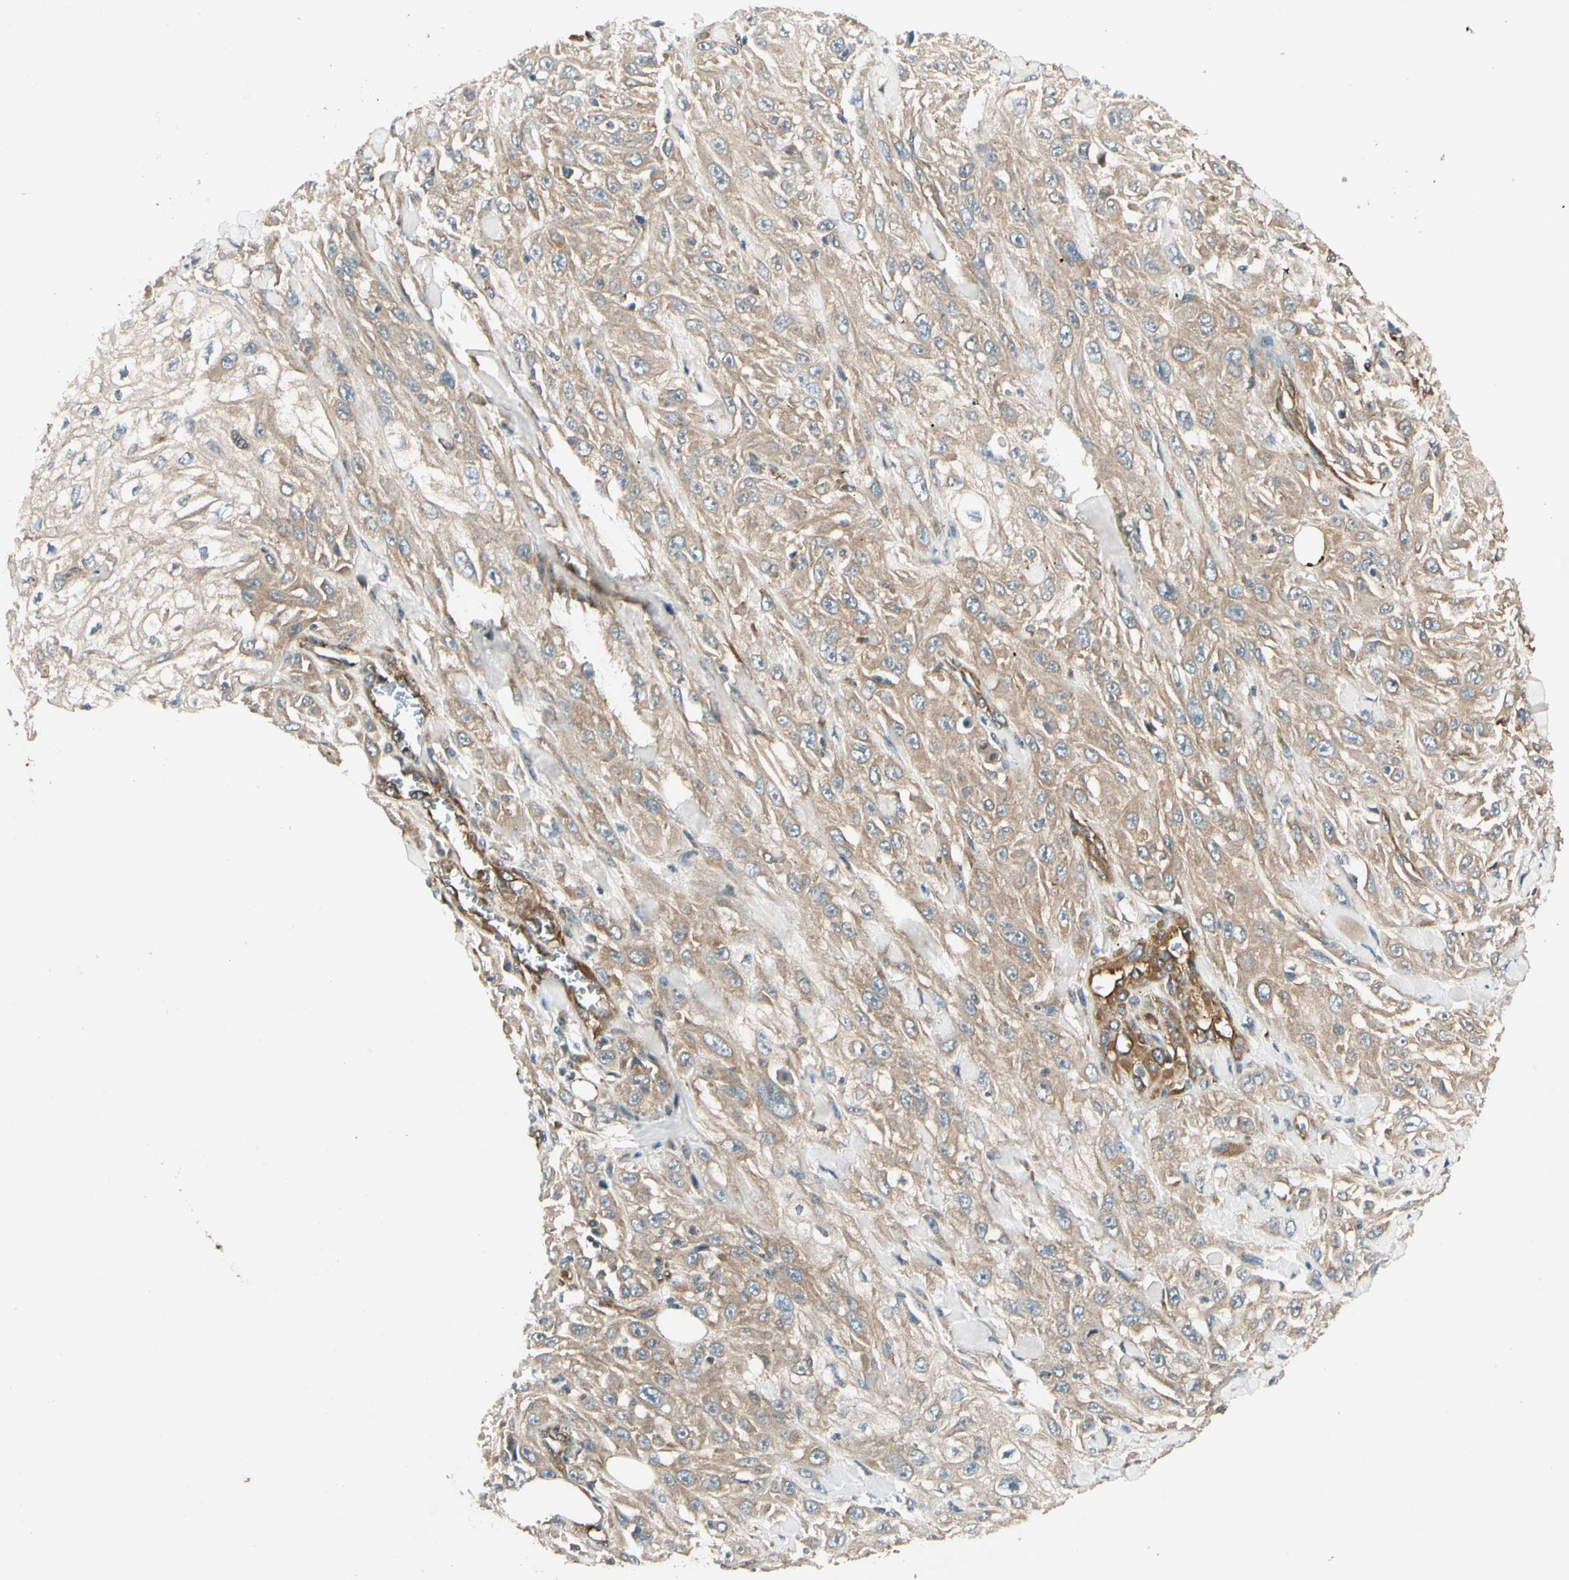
{"staining": {"intensity": "weak", "quantity": ">75%", "location": "cytoplasmic/membranous"}, "tissue": "skin cancer", "cell_type": "Tumor cells", "image_type": "cancer", "snomed": [{"axis": "morphology", "description": "Squamous cell carcinoma, NOS"}, {"axis": "morphology", "description": "Squamous cell carcinoma, metastatic, NOS"}, {"axis": "topography", "description": "Skin"}, {"axis": "topography", "description": "Lymph node"}], "caption": "This photomicrograph exhibits squamous cell carcinoma (skin) stained with IHC to label a protein in brown. The cytoplasmic/membranous of tumor cells show weak positivity for the protein. Nuclei are counter-stained blue.", "gene": "ROCK2", "patient": {"sex": "male", "age": 75}}